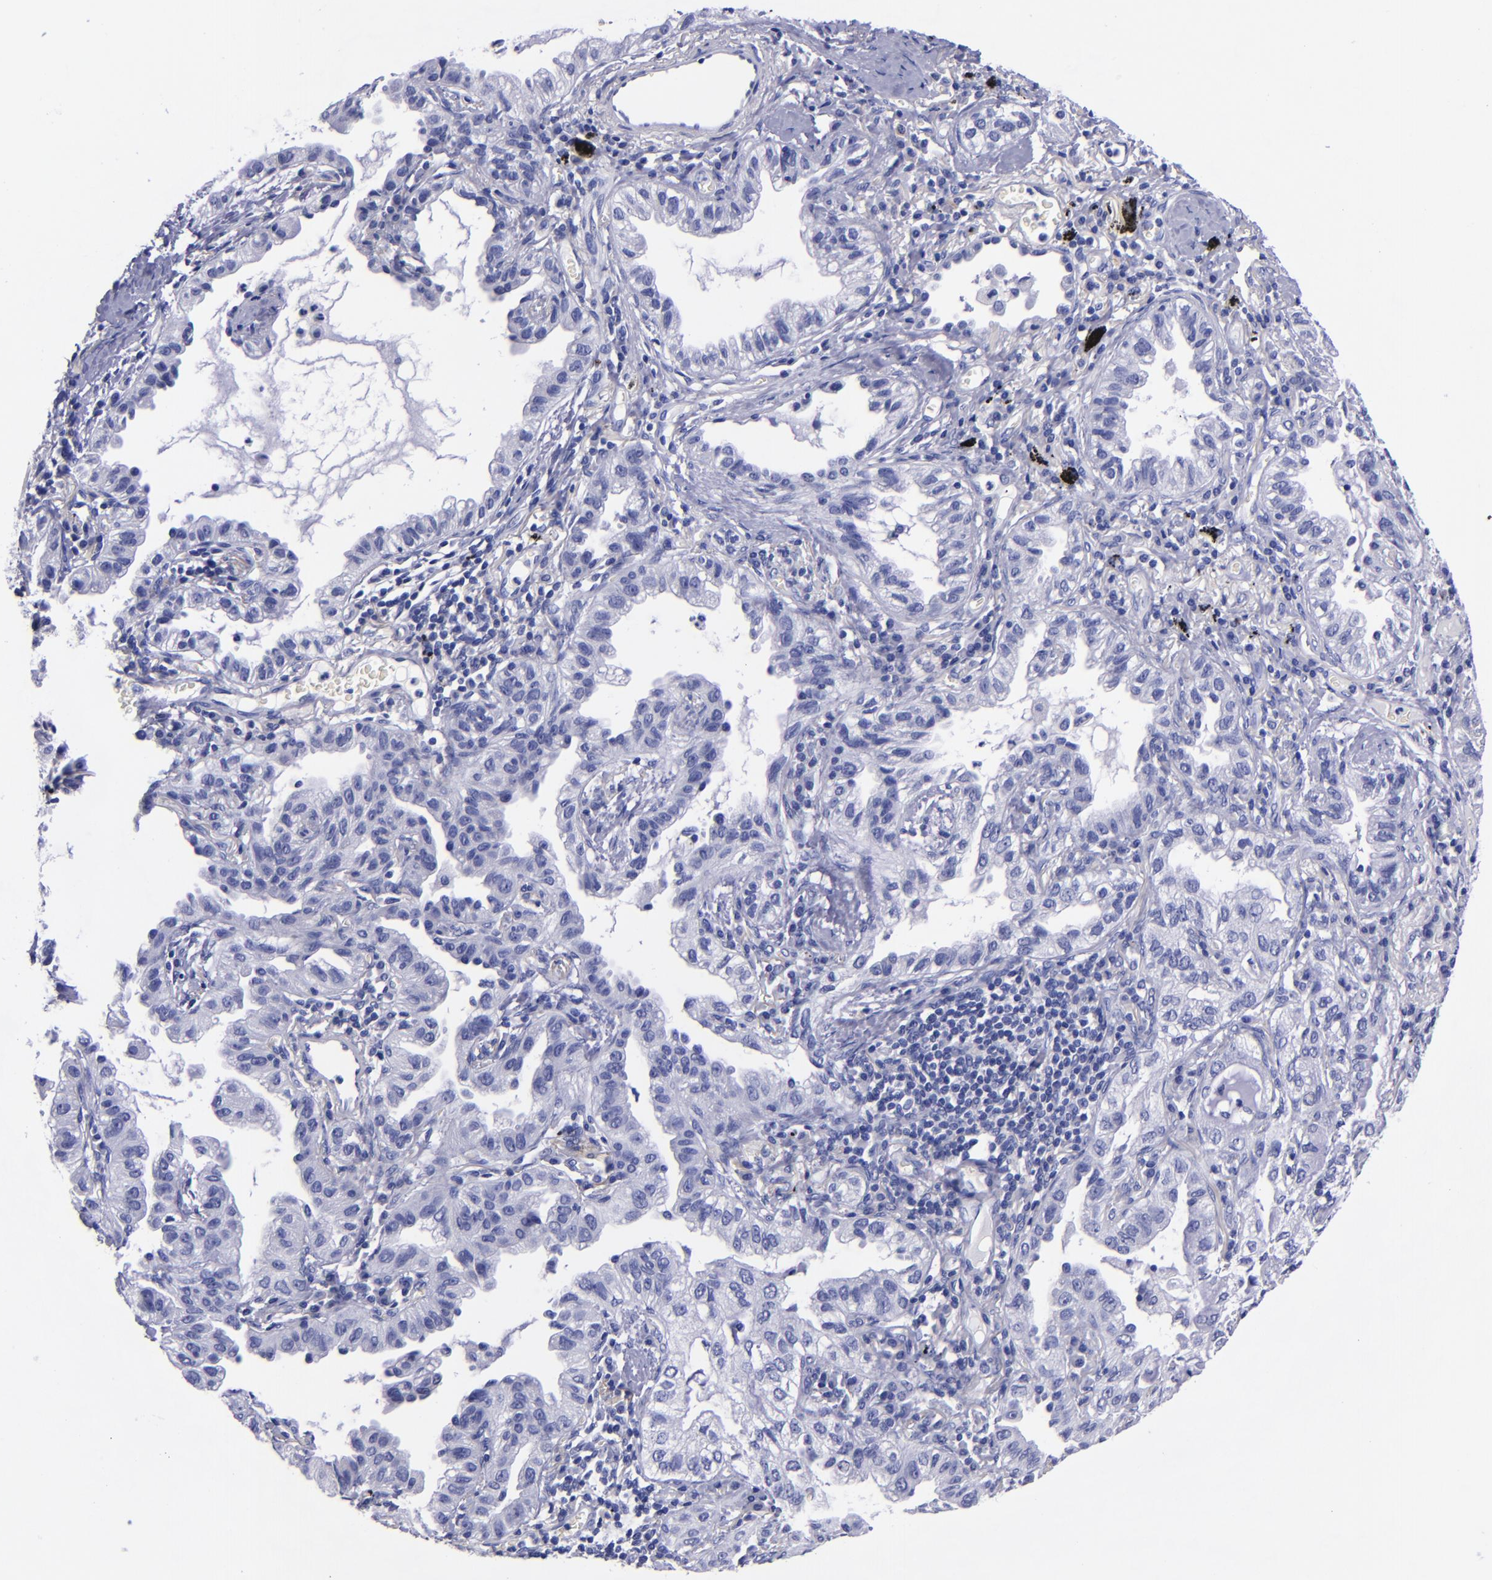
{"staining": {"intensity": "negative", "quantity": "none", "location": "none"}, "tissue": "lung cancer", "cell_type": "Tumor cells", "image_type": "cancer", "snomed": [{"axis": "morphology", "description": "Adenocarcinoma, NOS"}, {"axis": "topography", "description": "Lung"}], "caption": "This micrograph is of lung cancer stained with IHC to label a protein in brown with the nuclei are counter-stained blue. There is no positivity in tumor cells.", "gene": "SV2A", "patient": {"sex": "female", "age": 50}}